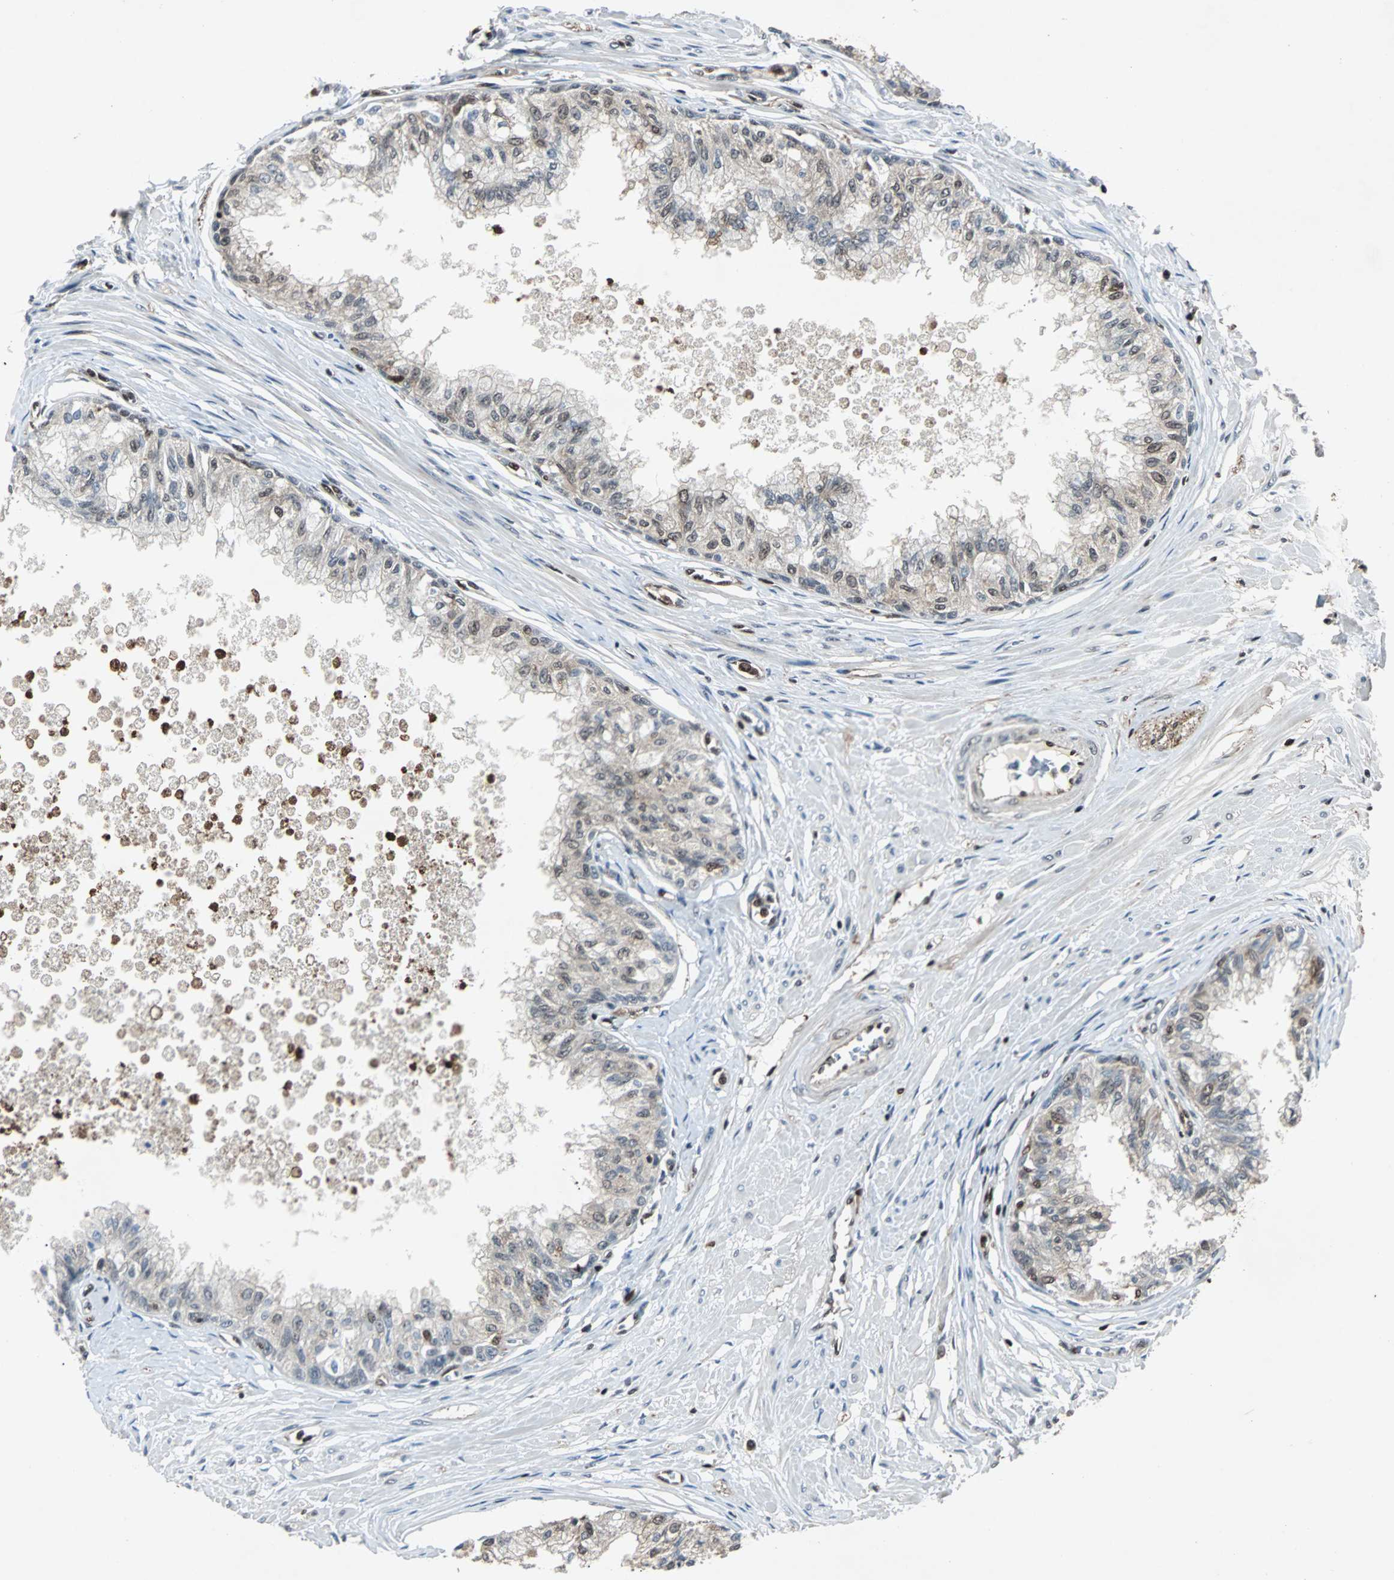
{"staining": {"intensity": "strong", "quantity": "25%-75%", "location": "cytoplasmic/membranous,nuclear"}, "tissue": "prostate", "cell_type": "Glandular cells", "image_type": "normal", "snomed": [{"axis": "morphology", "description": "Normal tissue, NOS"}, {"axis": "topography", "description": "Prostate"}, {"axis": "topography", "description": "Seminal veicle"}], "caption": "Immunohistochemical staining of unremarkable prostate demonstrates high levels of strong cytoplasmic/membranous,nuclear positivity in about 25%-75% of glandular cells.", "gene": "ACLY", "patient": {"sex": "male", "age": 60}}